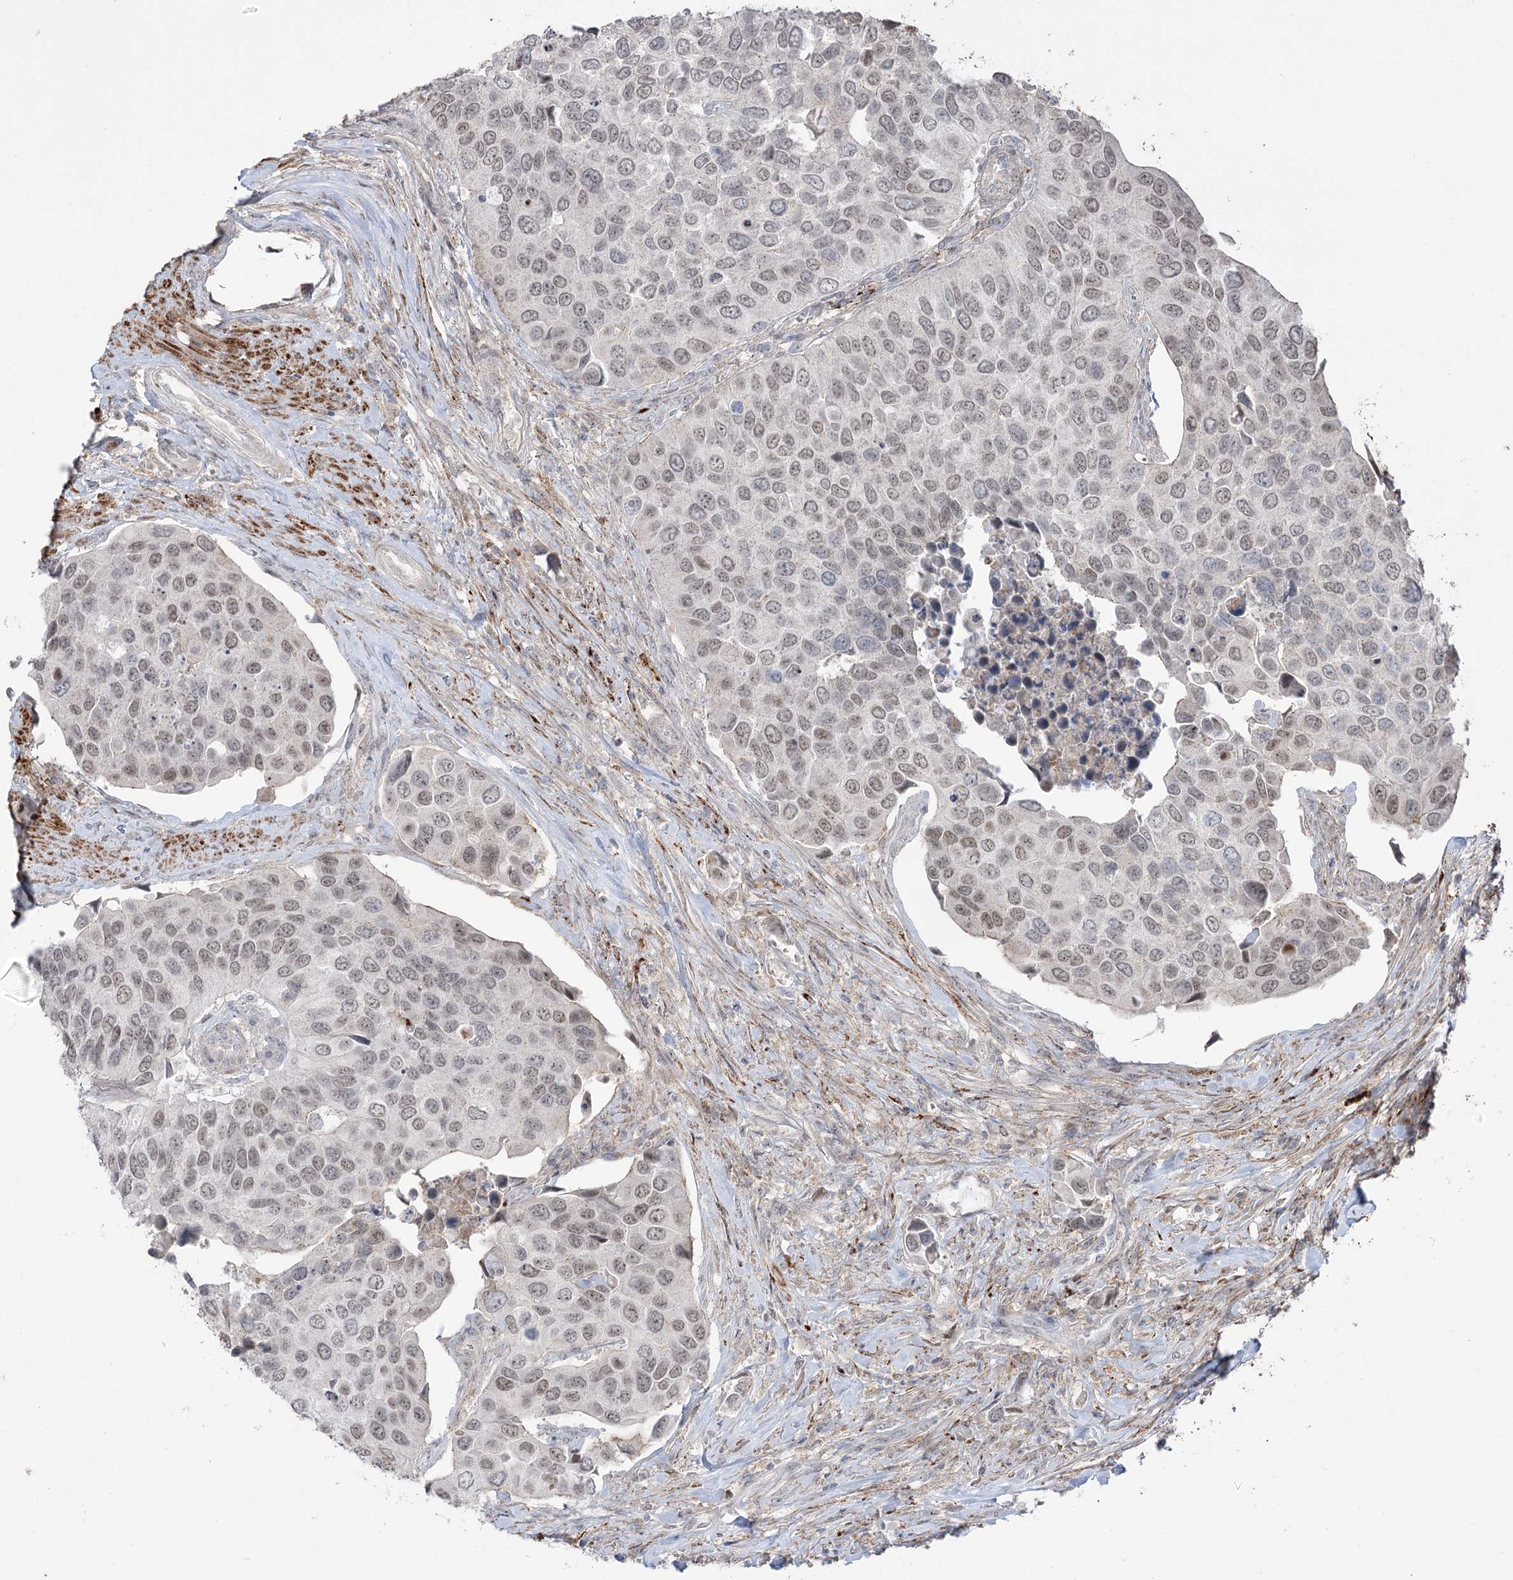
{"staining": {"intensity": "weak", "quantity": "<25%", "location": "nuclear"}, "tissue": "urothelial cancer", "cell_type": "Tumor cells", "image_type": "cancer", "snomed": [{"axis": "morphology", "description": "Urothelial carcinoma, High grade"}, {"axis": "topography", "description": "Urinary bladder"}], "caption": "The histopathology image shows no significant staining in tumor cells of urothelial cancer.", "gene": "ZSCAN23", "patient": {"sex": "male", "age": 74}}